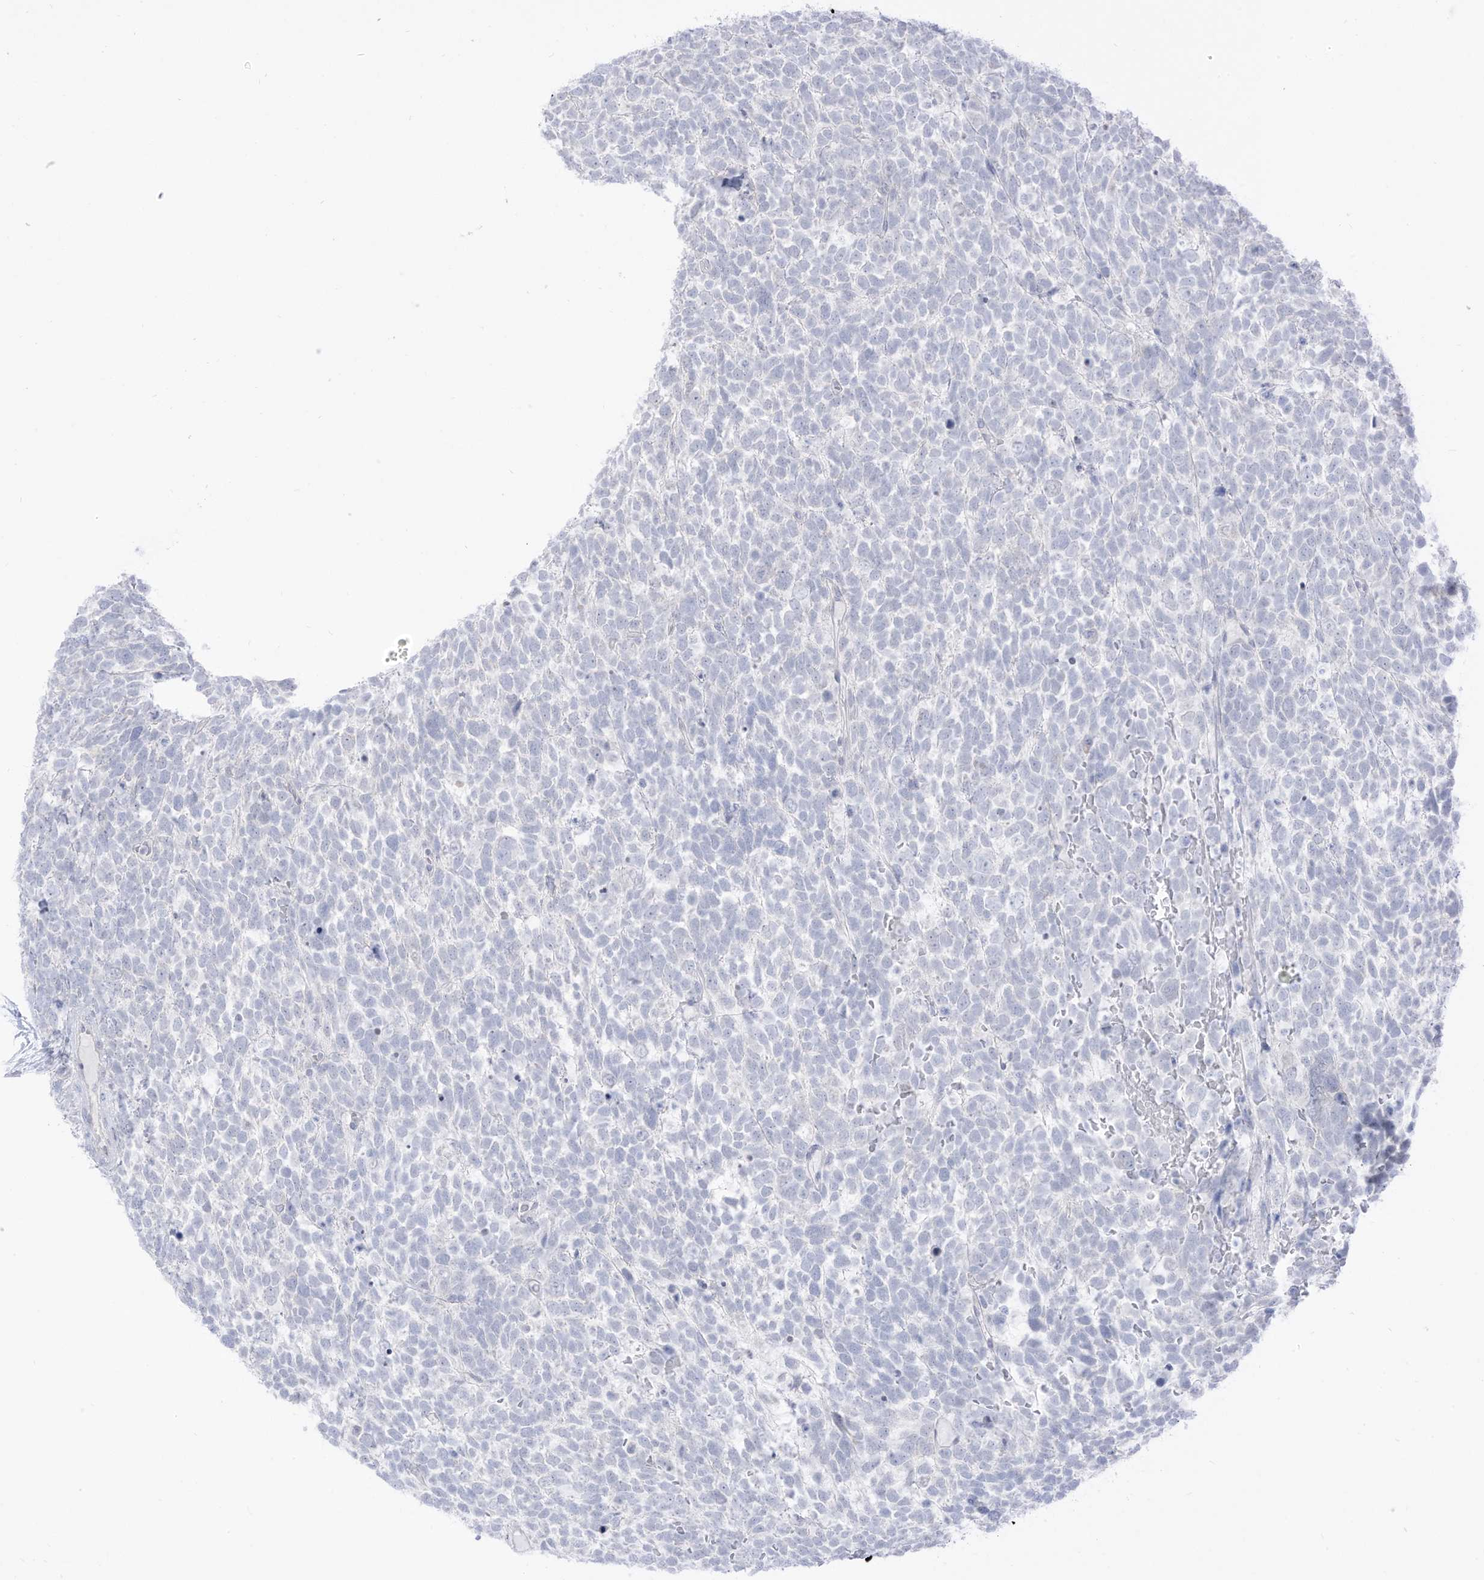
{"staining": {"intensity": "negative", "quantity": "none", "location": "none"}, "tissue": "urothelial cancer", "cell_type": "Tumor cells", "image_type": "cancer", "snomed": [{"axis": "morphology", "description": "Urothelial carcinoma, High grade"}, {"axis": "topography", "description": "Urinary bladder"}], "caption": "Tumor cells are negative for protein expression in human urothelial cancer.", "gene": "OGT", "patient": {"sex": "female", "age": 82}}